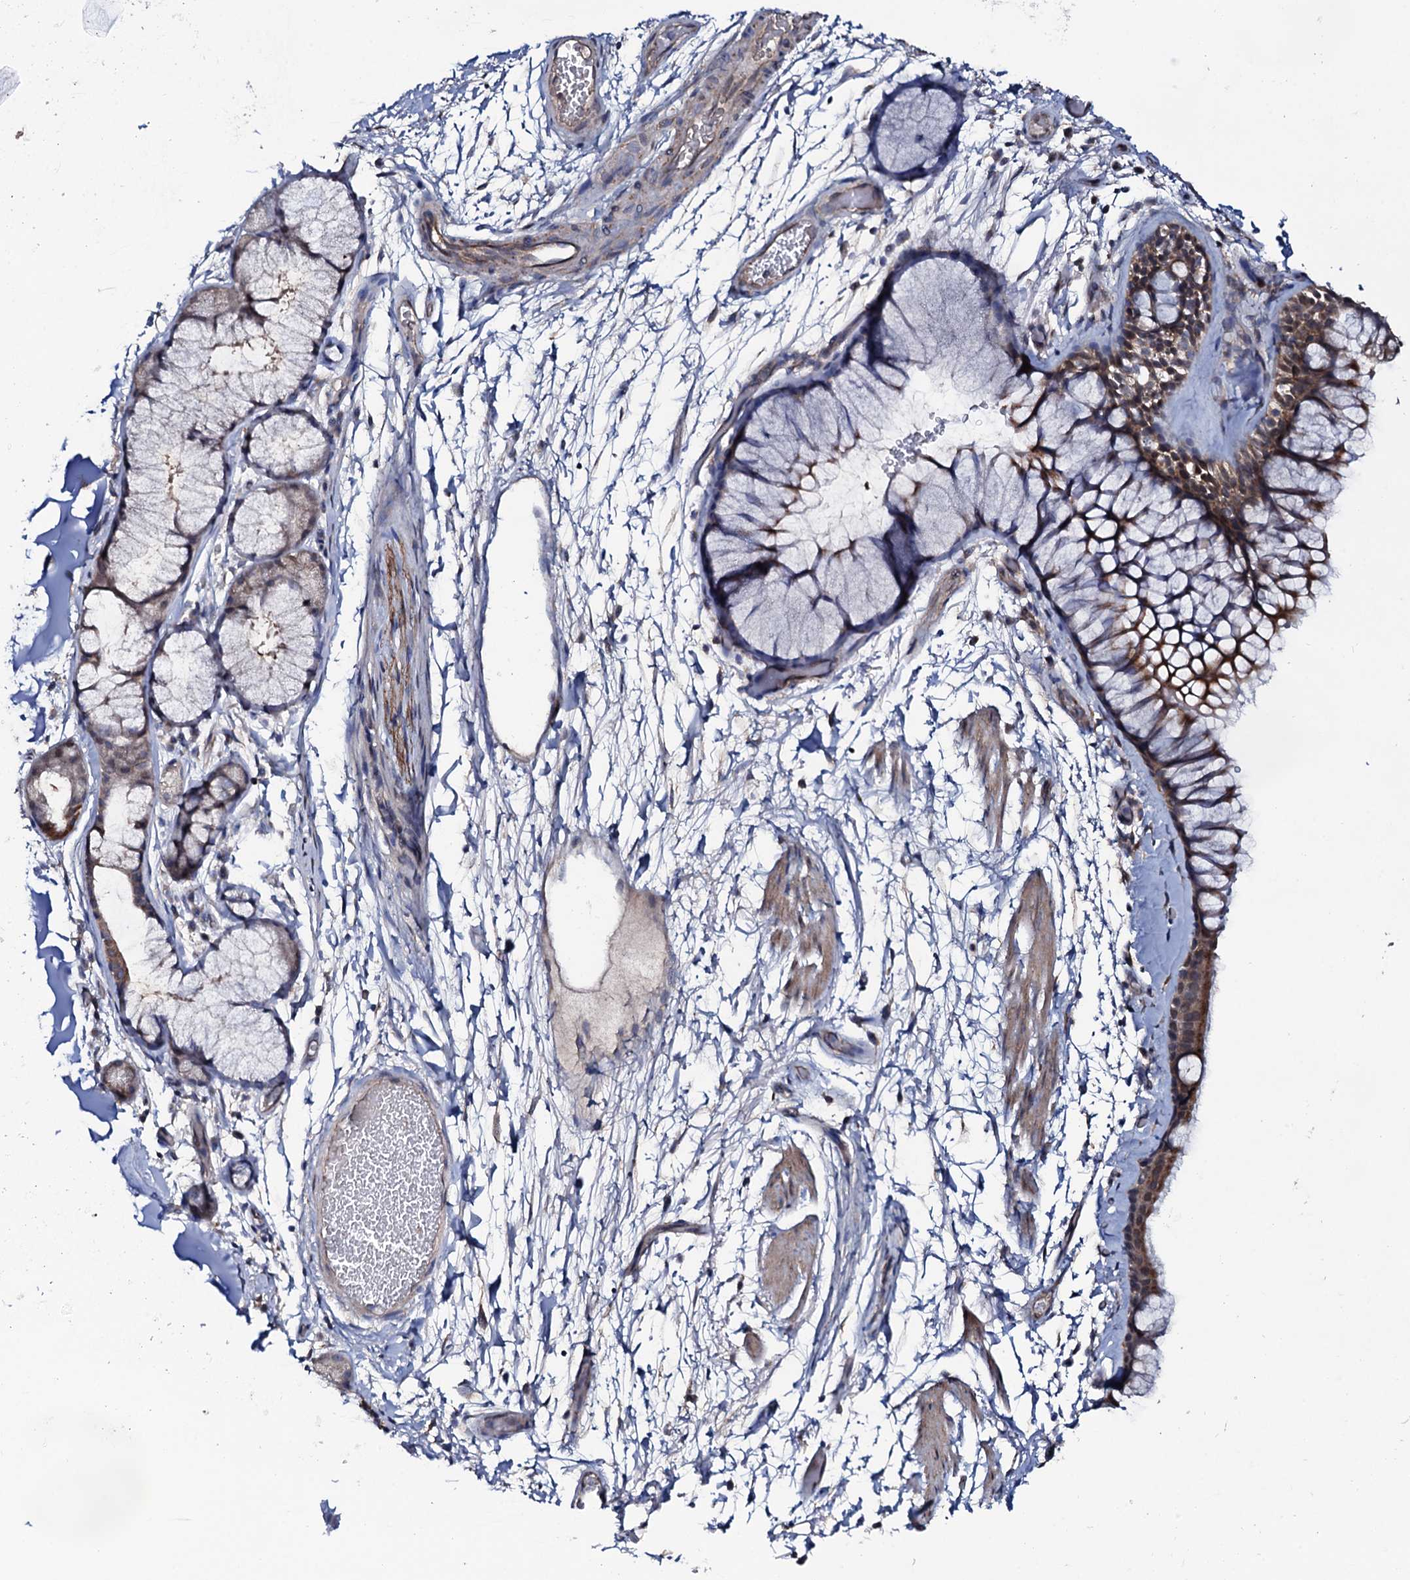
{"staining": {"intensity": "strong", "quantity": "25%-75%", "location": "cytoplasmic/membranous"}, "tissue": "bronchus", "cell_type": "Respiratory epithelial cells", "image_type": "normal", "snomed": [{"axis": "morphology", "description": "Normal tissue, NOS"}, {"axis": "topography", "description": "Bronchus"}], "caption": "A histopathology image of bronchus stained for a protein demonstrates strong cytoplasmic/membranous brown staining in respiratory epithelial cells.", "gene": "PPP1R3D", "patient": {"sex": "male", "age": 65}}